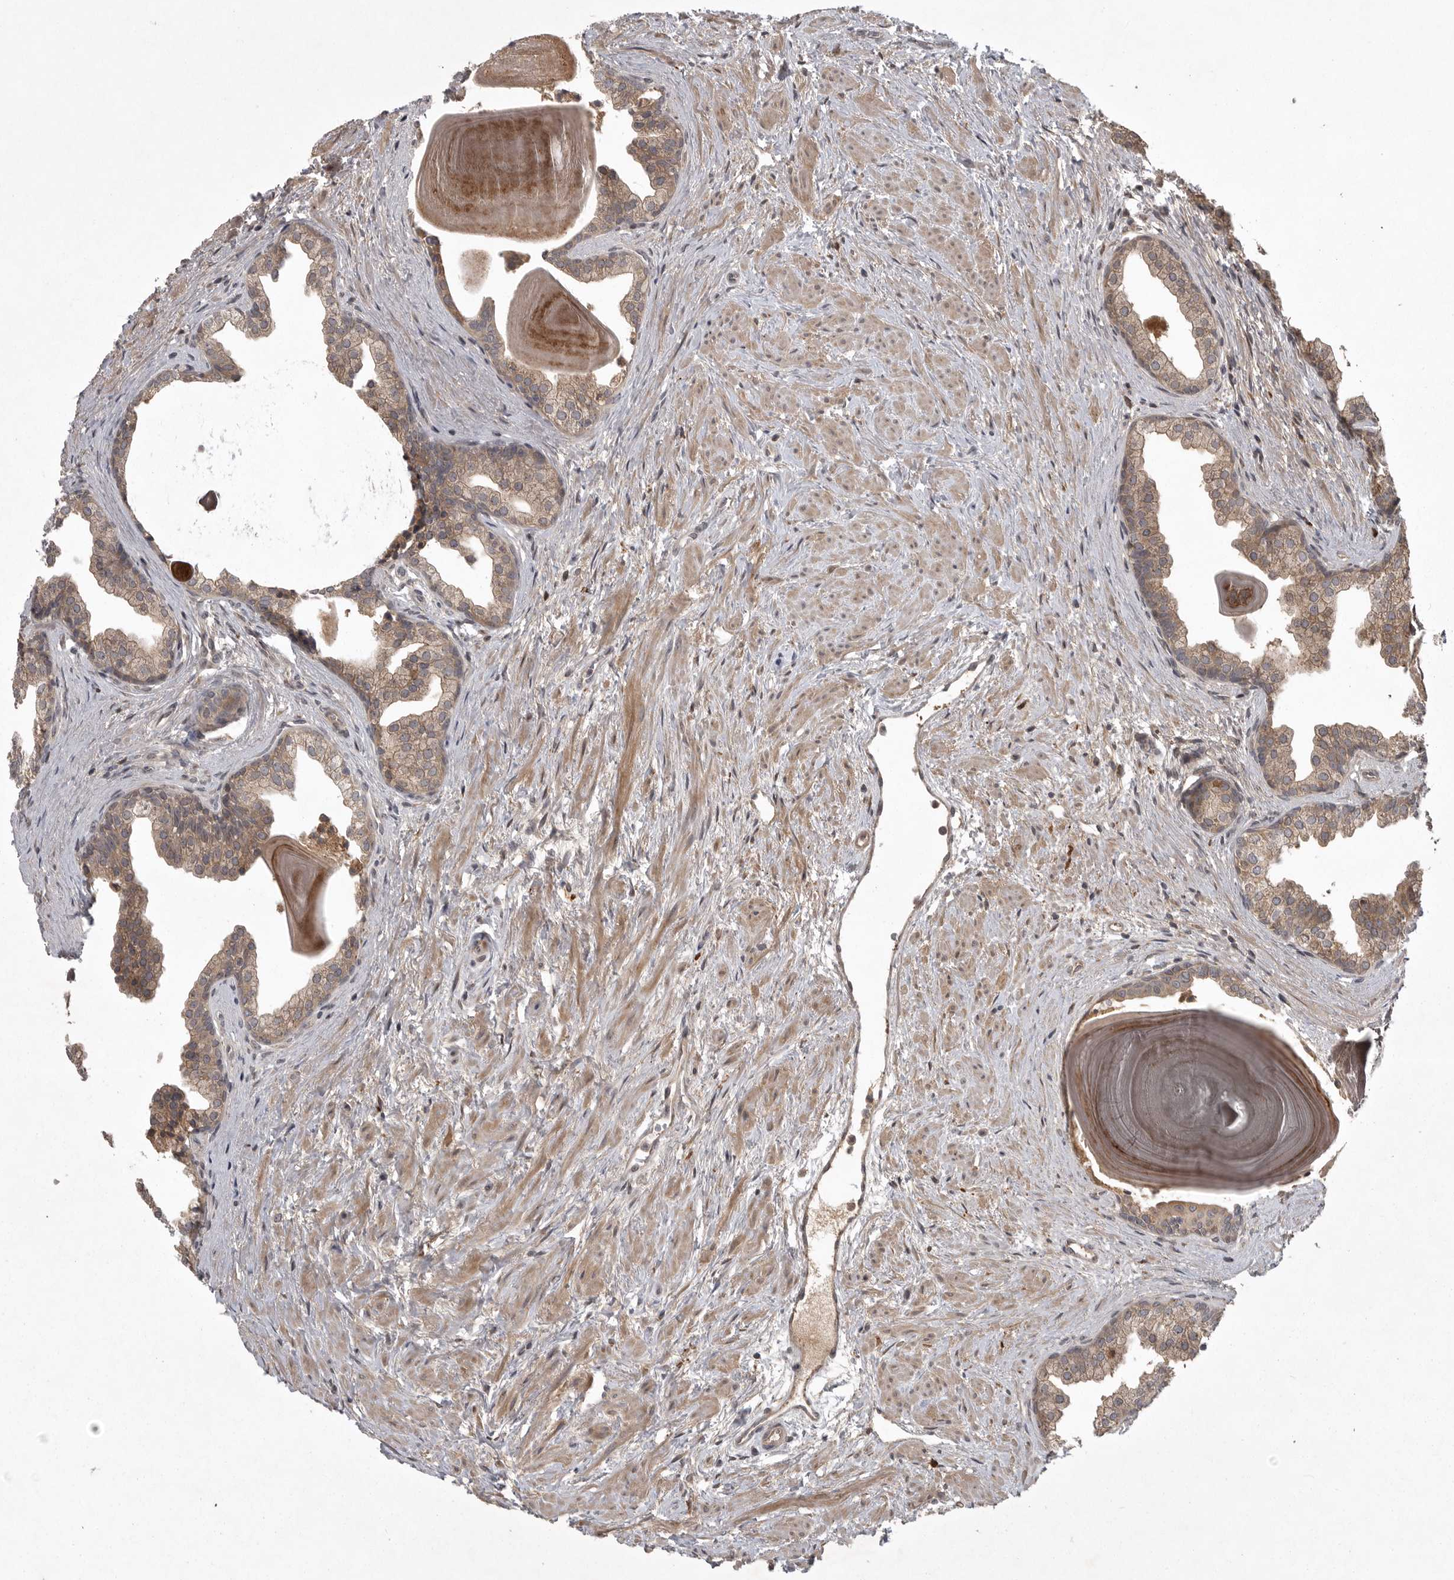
{"staining": {"intensity": "moderate", "quantity": ">75%", "location": "cytoplasmic/membranous"}, "tissue": "prostate", "cell_type": "Glandular cells", "image_type": "normal", "snomed": [{"axis": "morphology", "description": "Normal tissue, NOS"}, {"axis": "topography", "description": "Prostate"}], "caption": "A brown stain labels moderate cytoplasmic/membranous expression of a protein in glandular cells of unremarkable human prostate.", "gene": "GPR31", "patient": {"sex": "male", "age": 48}}